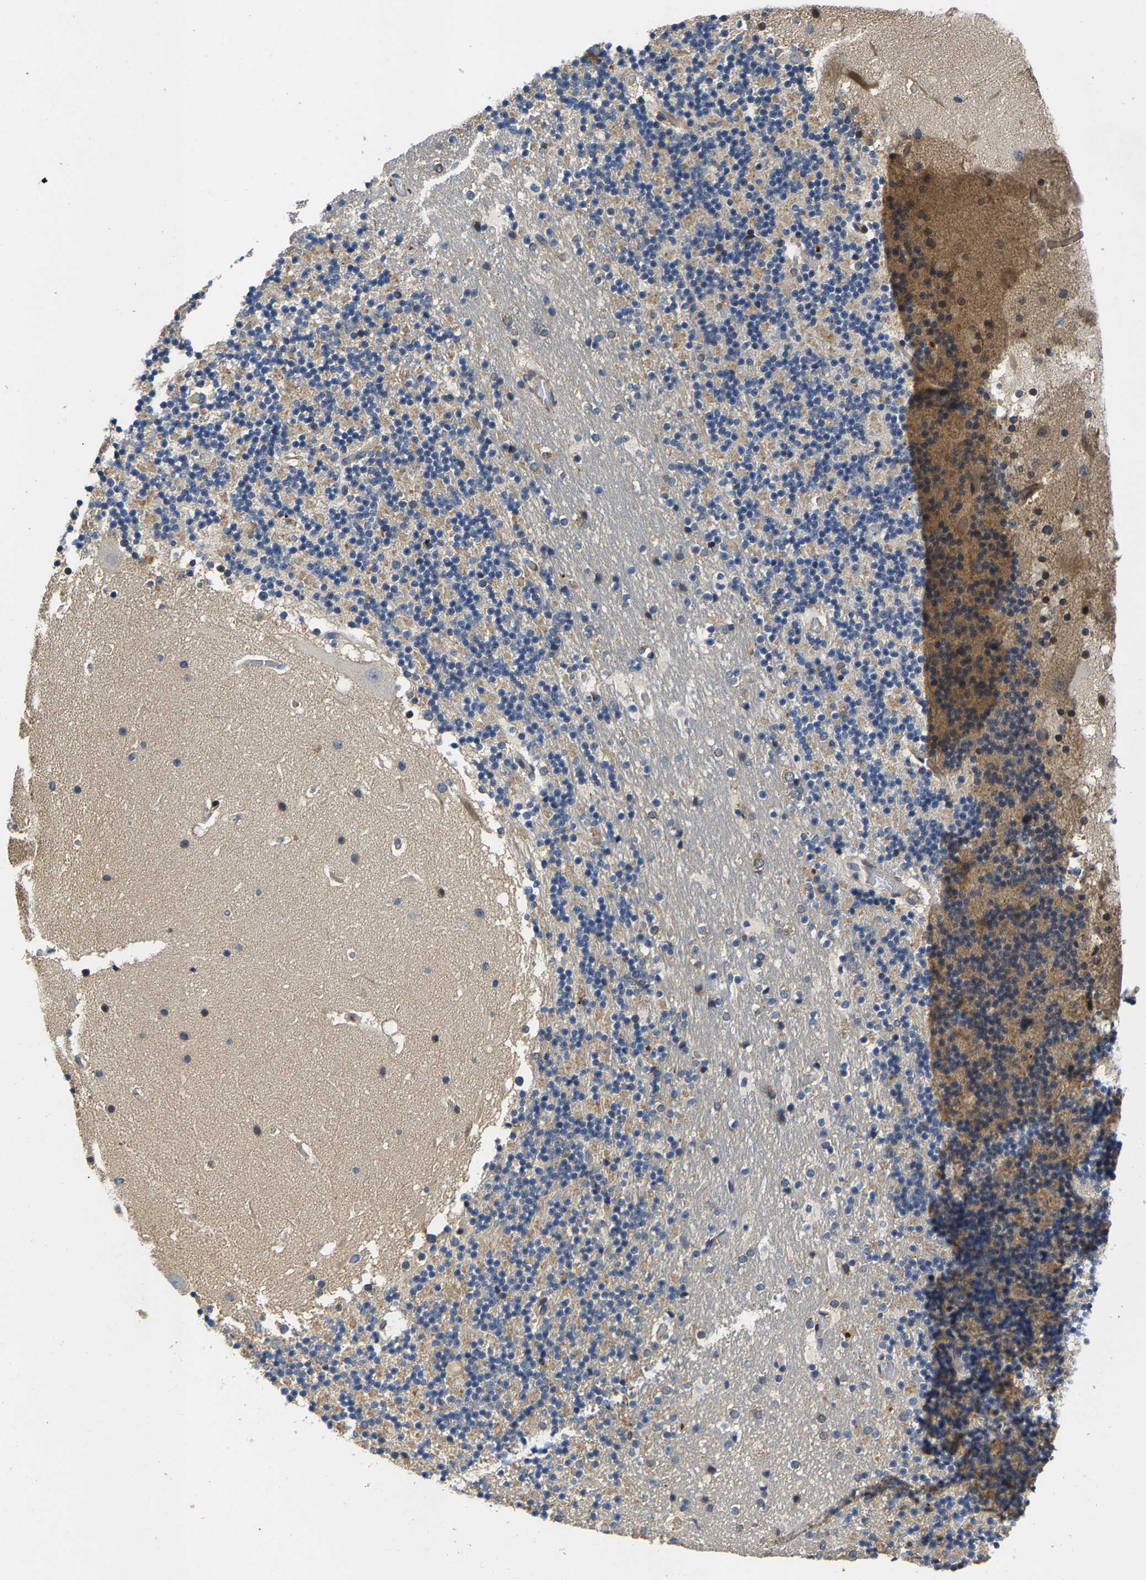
{"staining": {"intensity": "weak", "quantity": "<25%", "location": "cytoplasmic/membranous"}, "tissue": "cerebellum", "cell_type": "Cells in granular layer", "image_type": "normal", "snomed": [{"axis": "morphology", "description": "Normal tissue, NOS"}, {"axis": "topography", "description": "Cerebellum"}], "caption": "DAB (3,3'-diaminobenzidine) immunohistochemical staining of benign cerebellum shows no significant staining in cells in granular layer.", "gene": "AGBL3", "patient": {"sex": "male", "age": 57}}